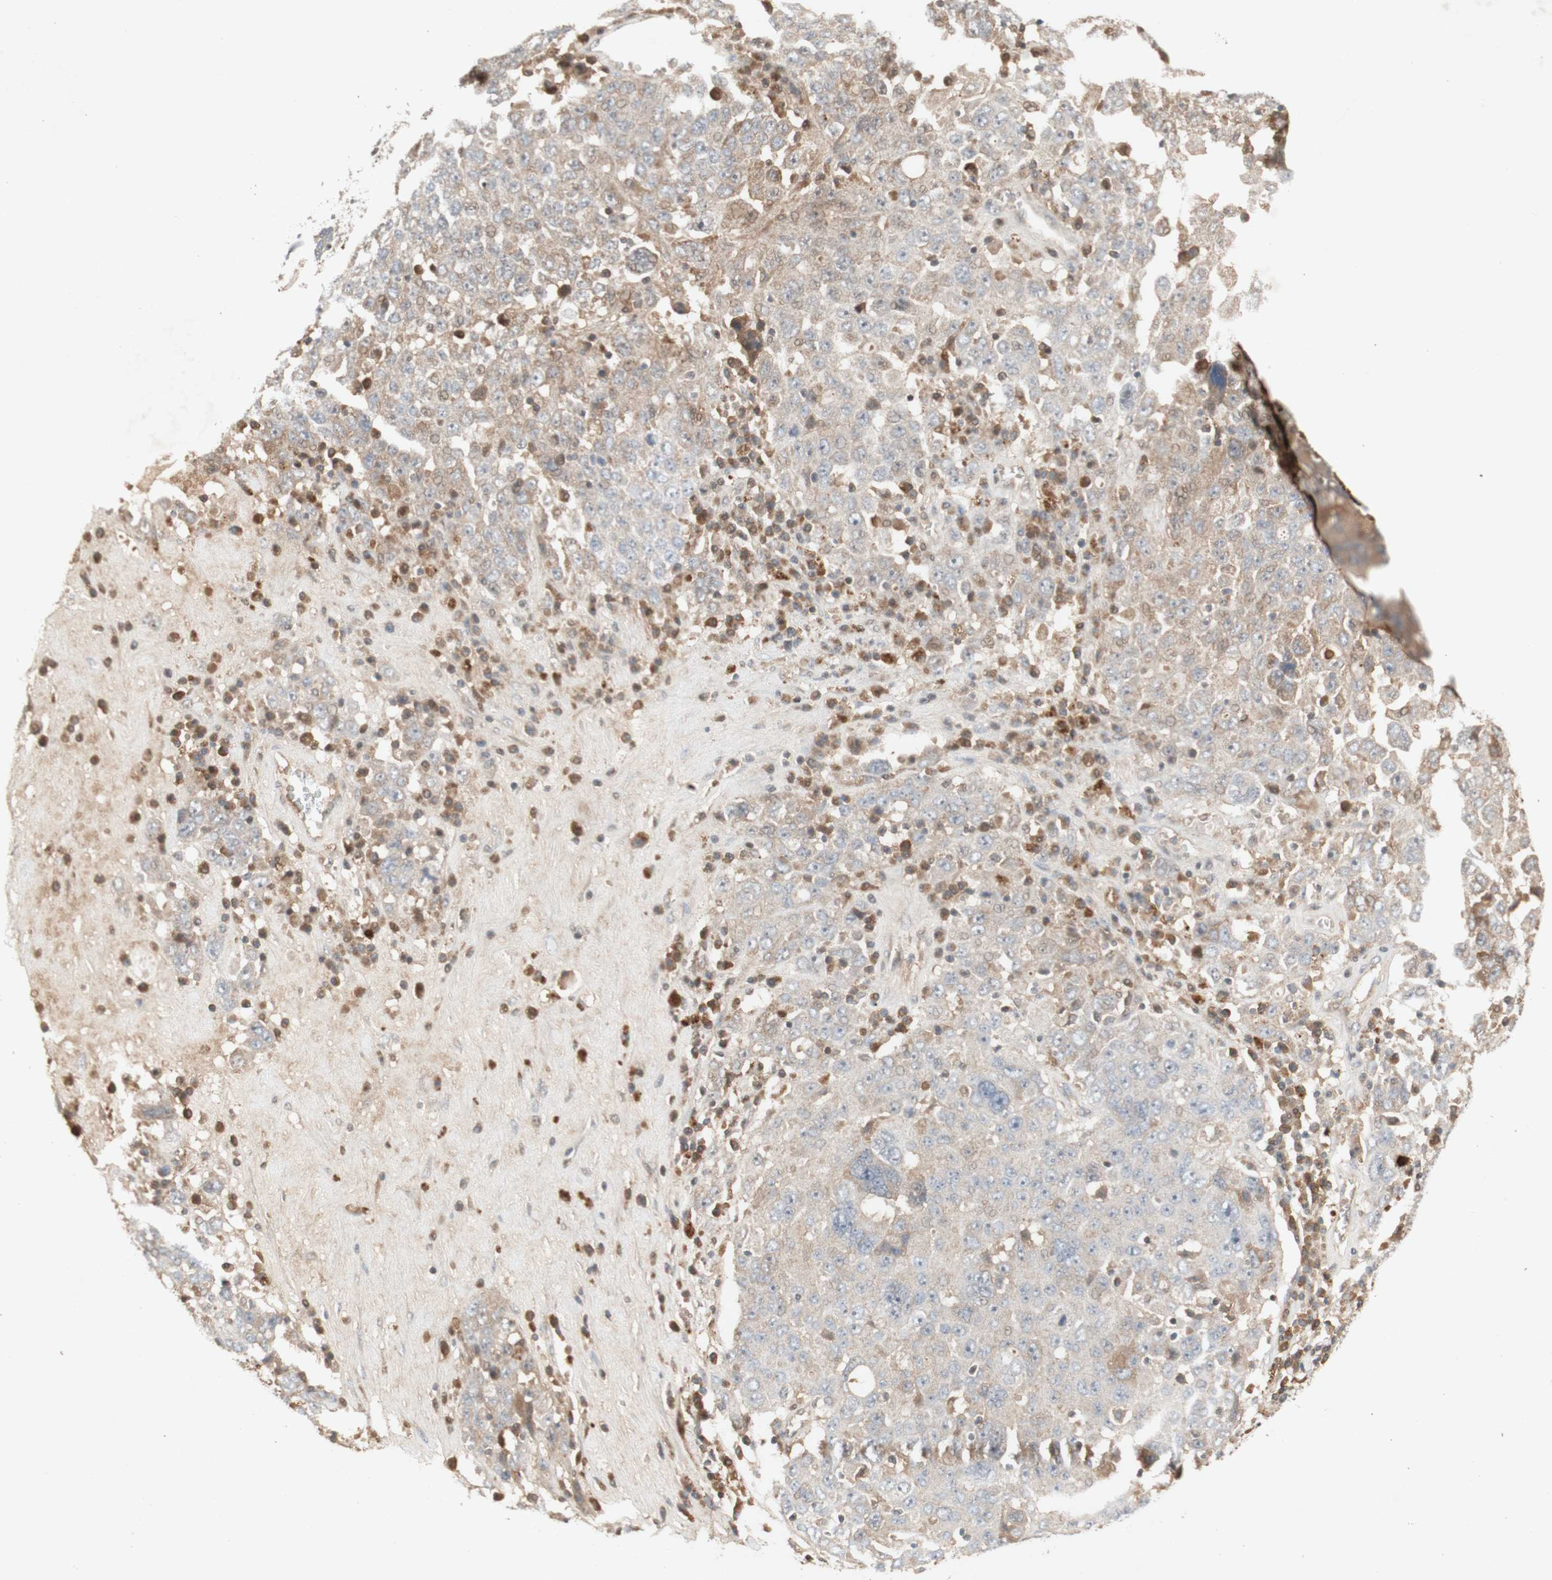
{"staining": {"intensity": "weak", "quantity": "<25%", "location": "cytoplasmic/membranous"}, "tissue": "ovarian cancer", "cell_type": "Tumor cells", "image_type": "cancer", "snomed": [{"axis": "morphology", "description": "Carcinoma, endometroid"}, {"axis": "topography", "description": "Ovary"}], "caption": "Tumor cells are negative for protein expression in human ovarian endometroid carcinoma. (Stains: DAB immunohistochemistry (IHC) with hematoxylin counter stain, Microscopy: brightfield microscopy at high magnification).", "gene": "NRG4", "patient": {"sex": "female", "age": 62}}